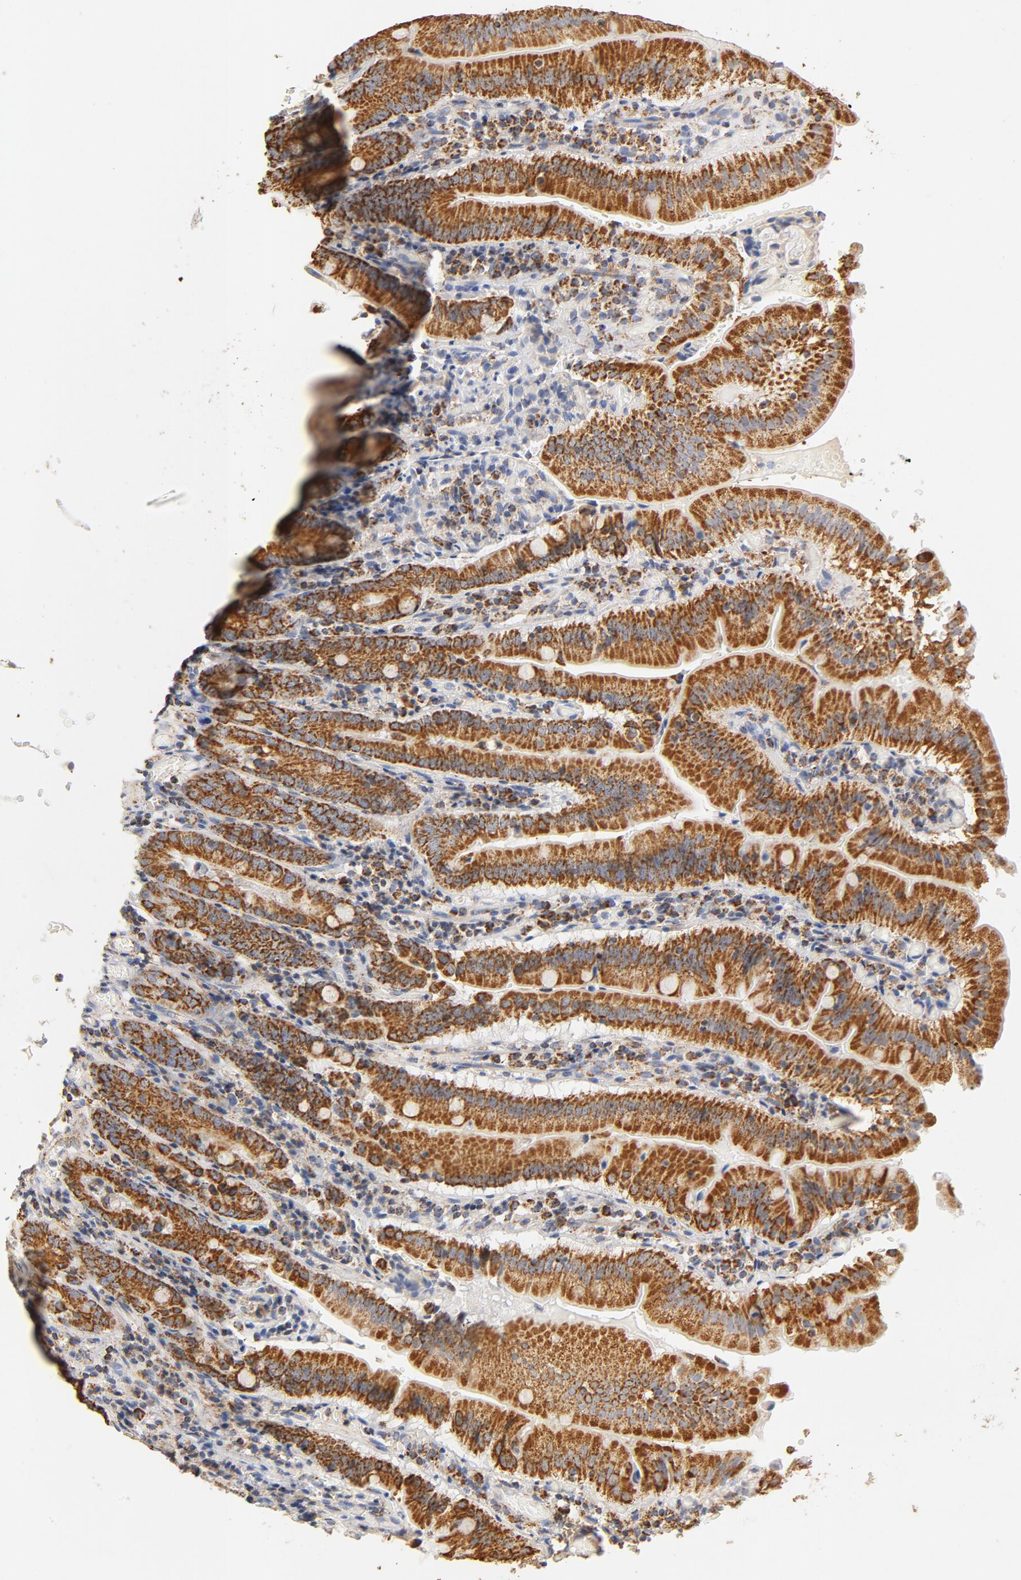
{"staining": {"intensity": "moderate", "quantity": ">75%", "location": "cytoplasmic/membranous"}, "tissue": "small intestine", "cell_type": "Glandular cells", "image_type": "normal", "snomed": [{"axis": "morphology", "description": "Normal tissue, NOS"}, {"axis": "topography", "description": "Small intestine"}], "caption": "Approximately >75% of glandular cells in normal human small intestine reveal moderate cytoplasmic/membranous protein expression as visualized by brown immunohistochemical staining.", "gene": "COX4I1", "patient": {"sex": "male", "age": 71}}